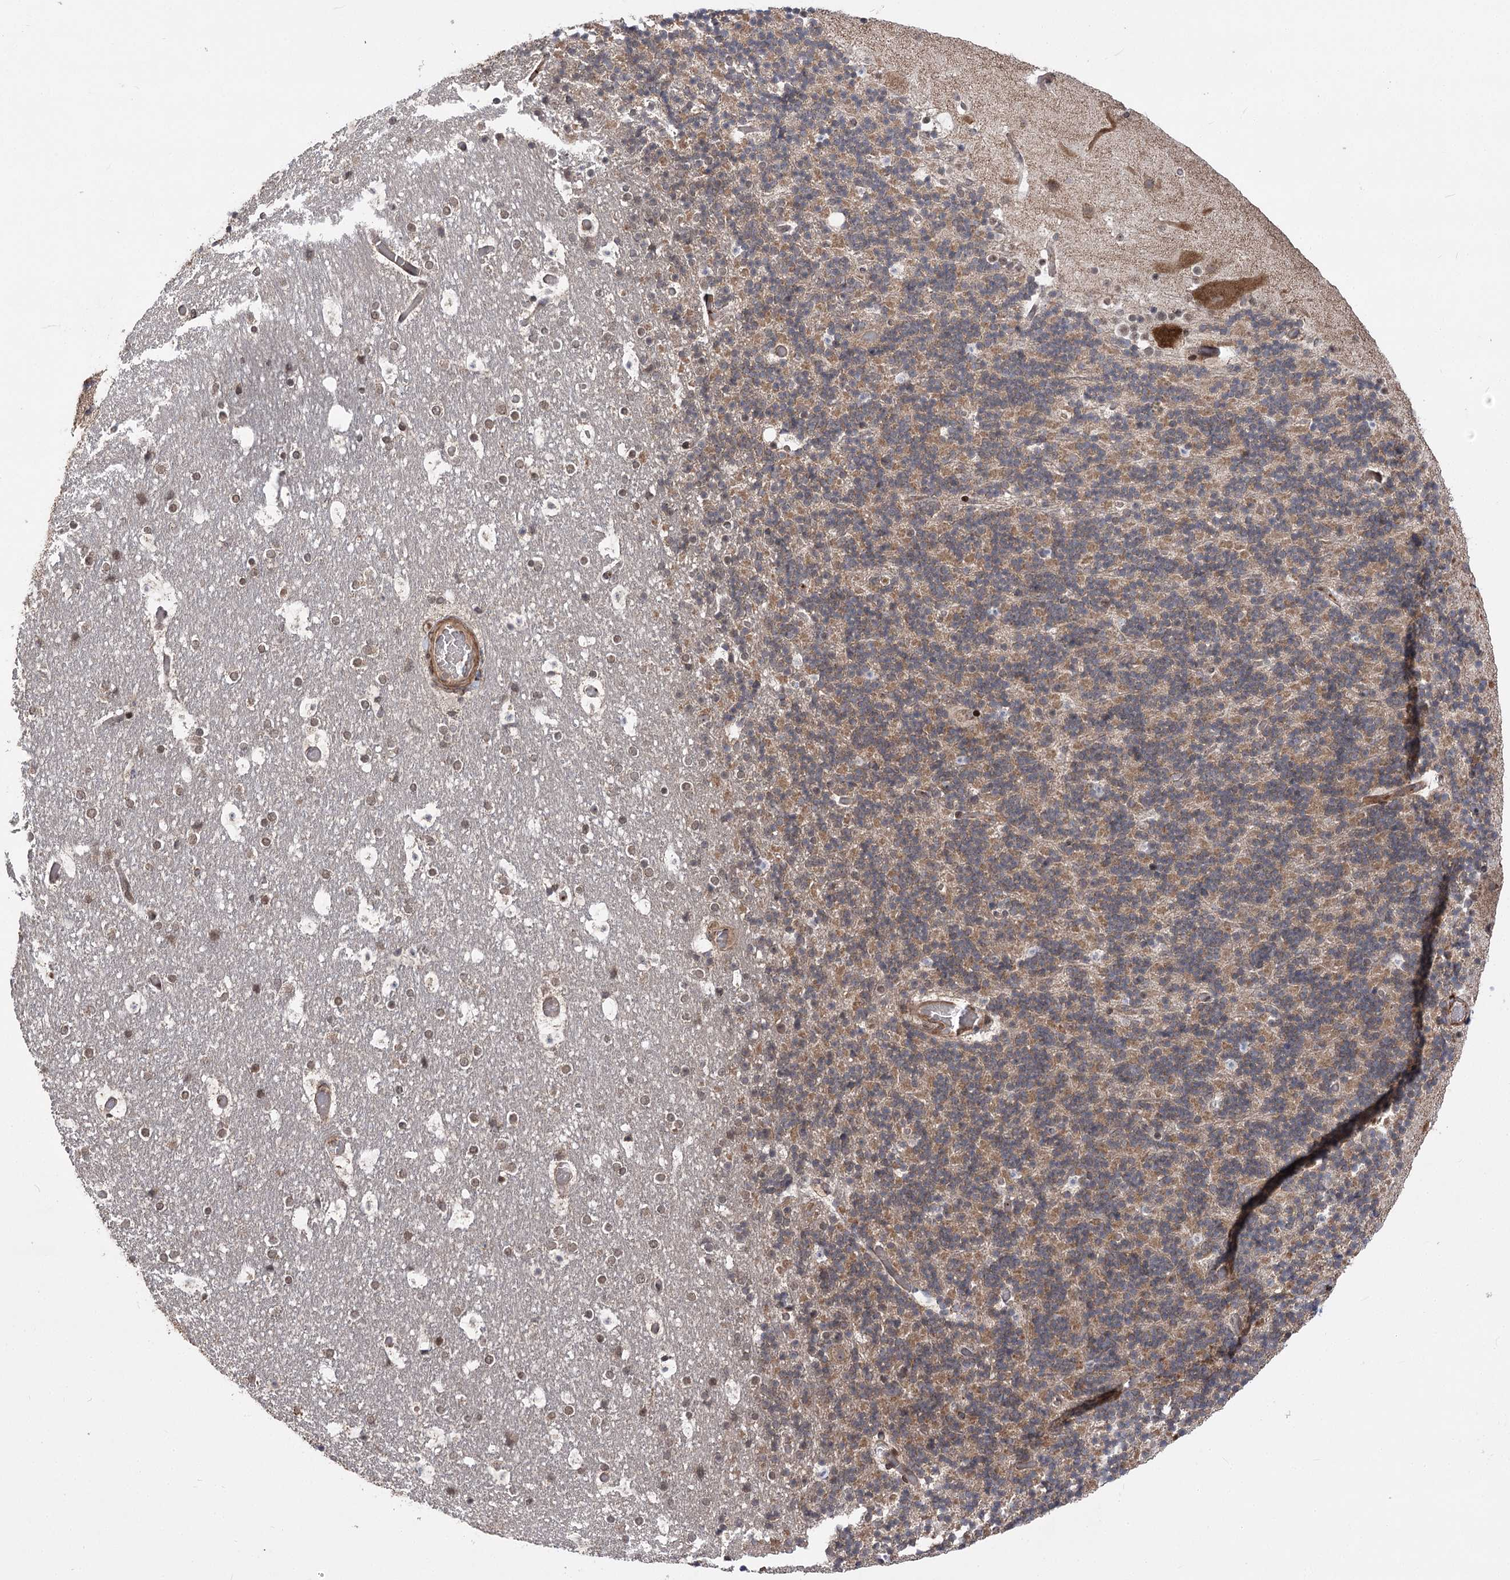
{"staining": {"intensity": "moderate", "quantity": "25%-75%", "location": "cytoplasmic/membranous"}, "tissue": "cerebellum", "cell_type": "Cells in granular layer", "image_type": "normal", "snomed": [{"axis": "morphology", "description": "Normal tissue, NOS"}, {"axis": "topography", "description": "Cerebellum"}], "caption": "IHC histopathology image of unremarkable cerebellum stained for a protein (brown), which displays medium levels of moderate cytoplasmic/membranous expression in about 25%-75% of cells in granular layer.", "gene": "TENM2", "patient": {"sex": "male", "age": 57}}